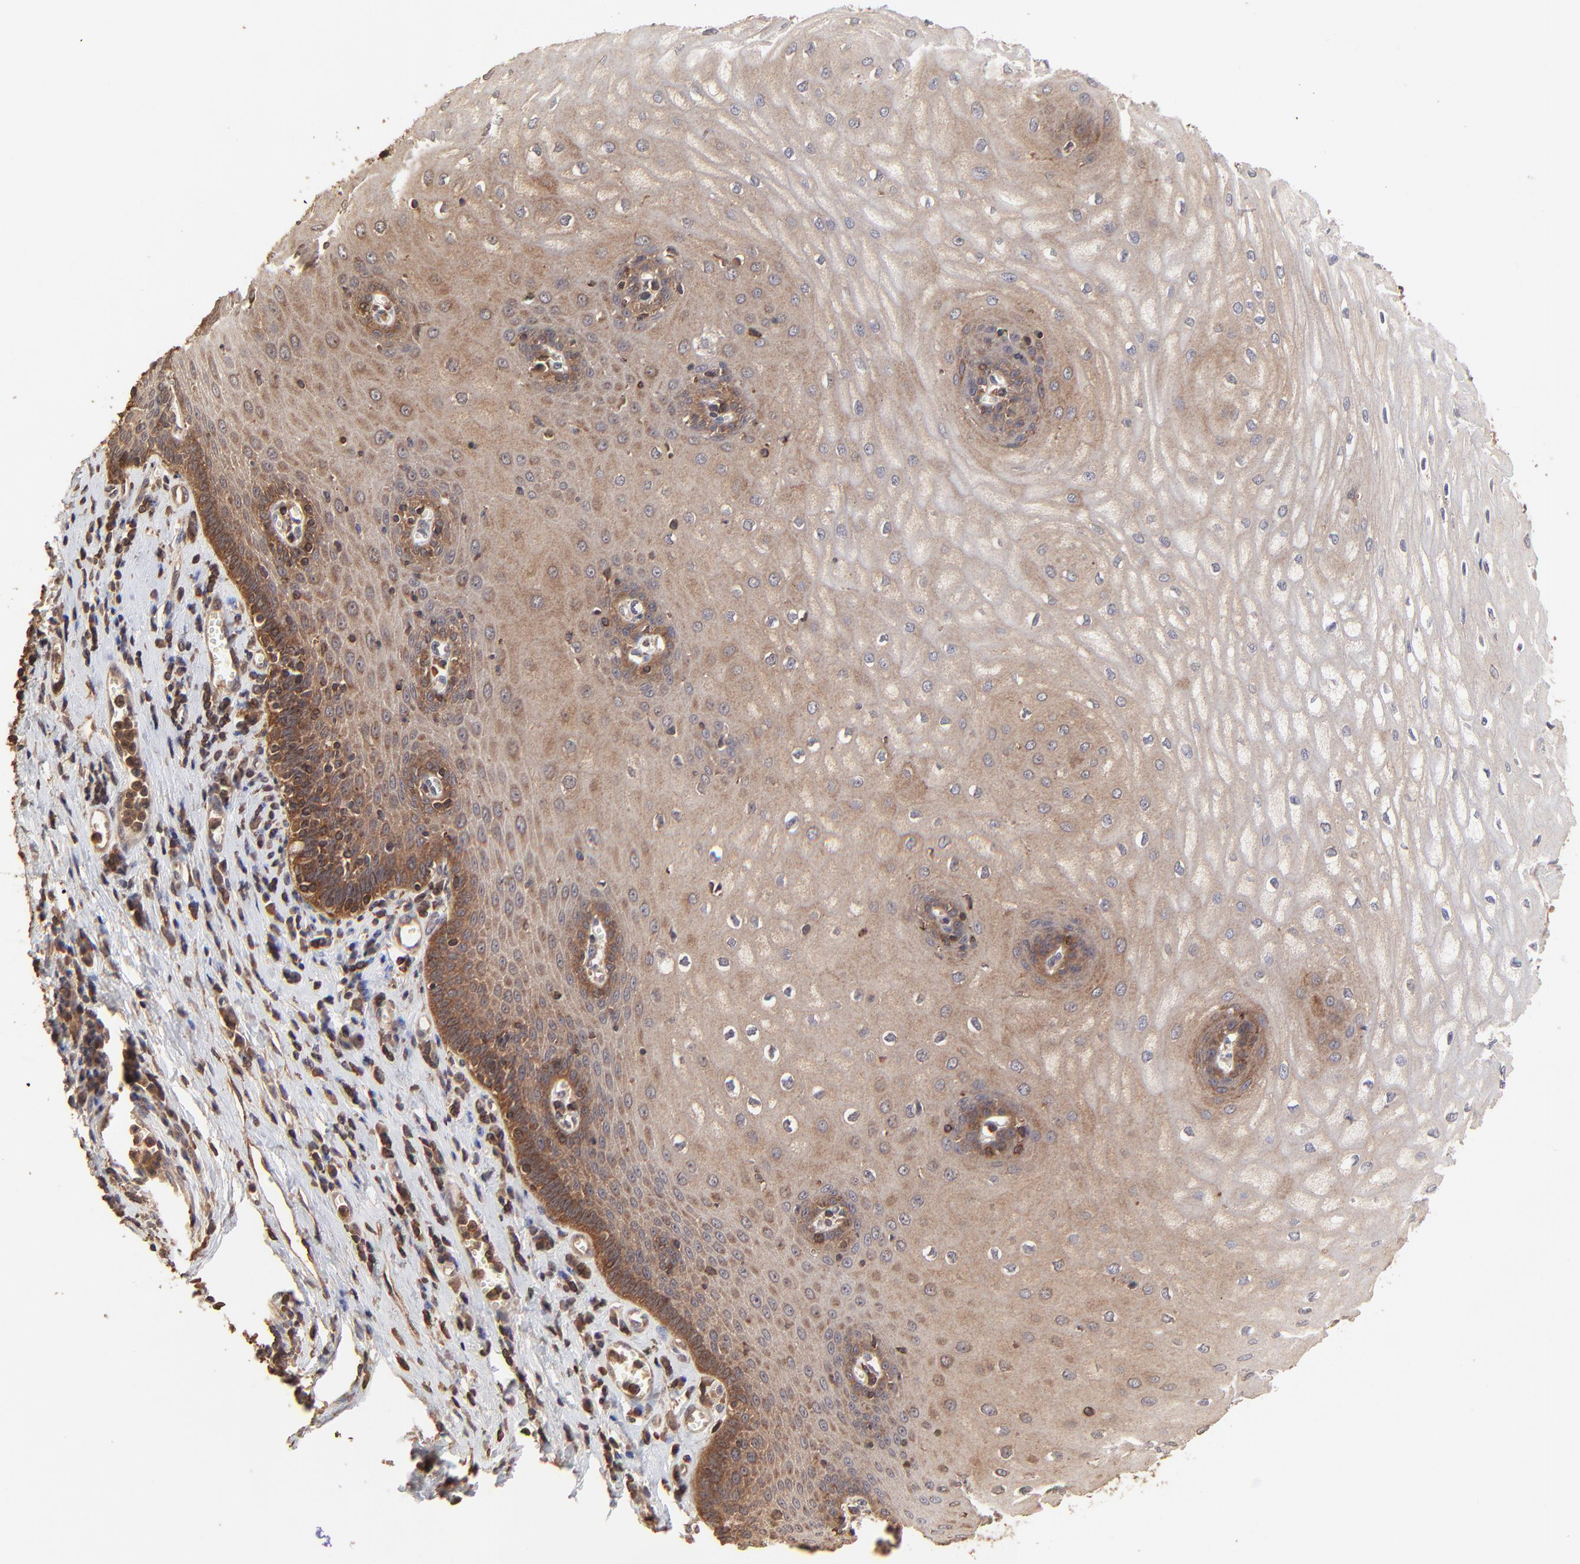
{"staining": {"intensity": "moderate", "quantity": "25%-75%", "location": "cytoplasmic/membranous"}, "tissue": "esophagus", "cell_type": "Squamous epithelial cells", "image_type": "normal", "snomed": [{"axis": "morphology", "description": "Normal tissue, NOS"}, {"axis": "morphology", "description": "Squamous cell carcinoma, NOS"}, {"axis": "topography", "description": "Esophagus"}], "caption": "High-power microscopy captured an immunohistochemistry image of benign esophagus, revealing moderate cytoplasmic/membranous positivity in about 25%-75% of squamous epithelial cells. Using DAB (brown) and hematoxylin (blue) stains, captured at high magnification using brightfield microscopy.", "gene": "STON2", "patient": {"sex": "male", "age": 65}}